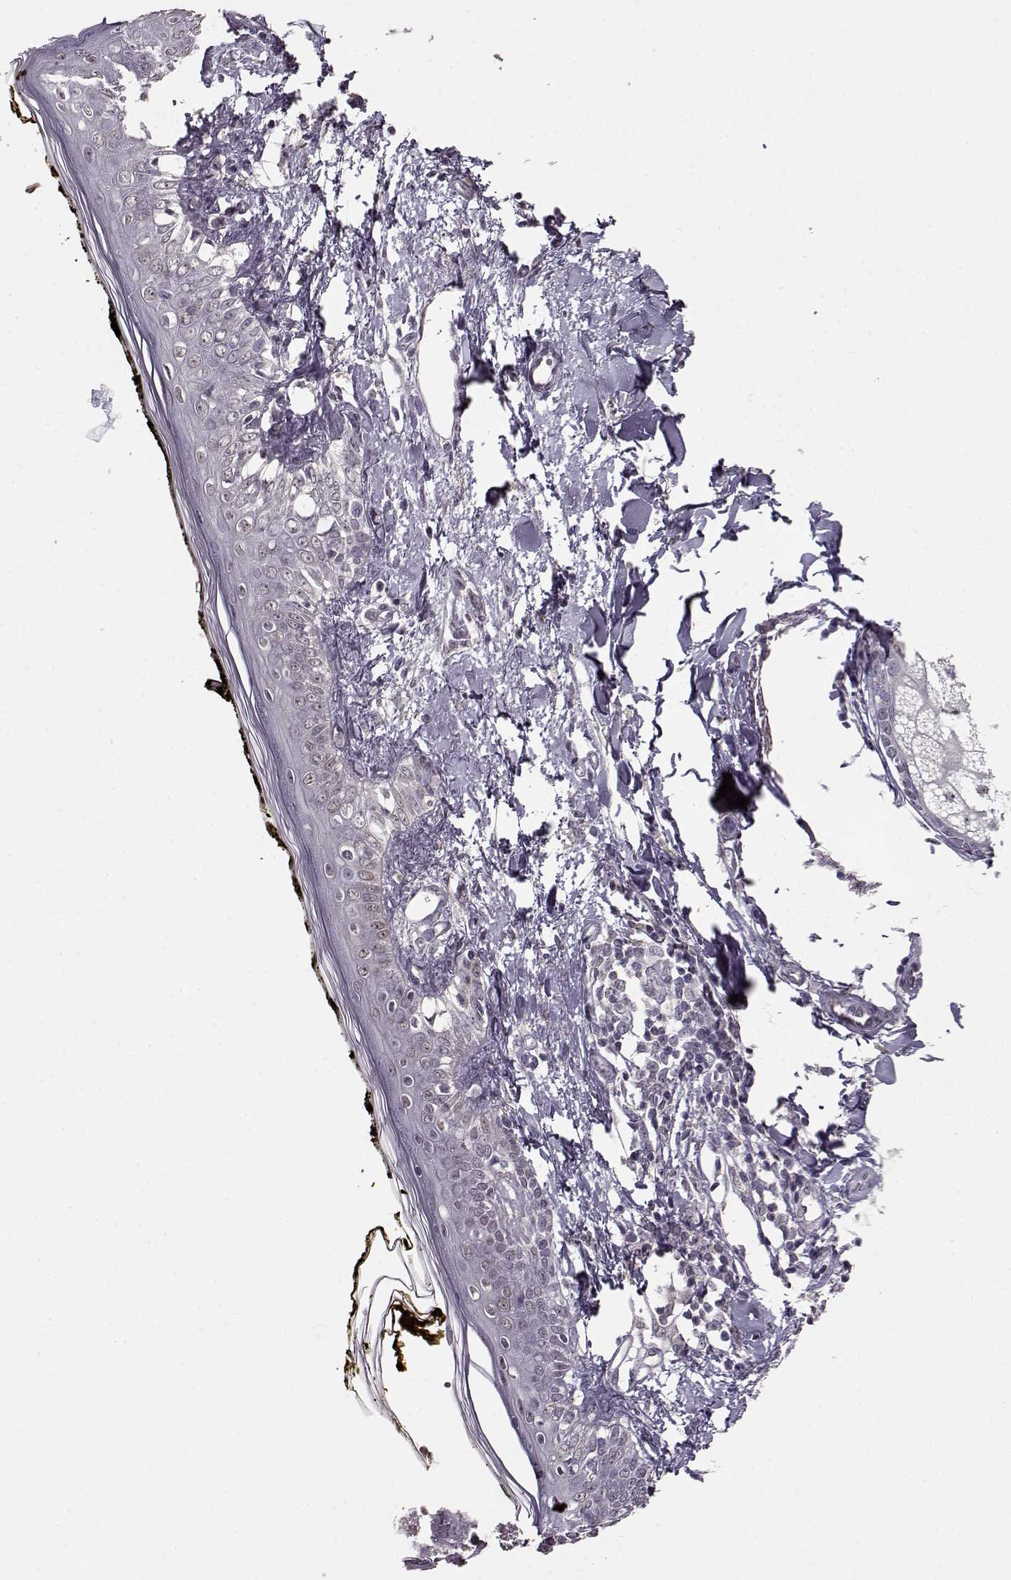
{"staining": {"intensity": "negative", "quantity": "none", "location": "none"}, "tissue": "skin", "cell_type": "Fibroblasts", "image_type": "normal", "snomed": [{"axis": "morphology", "description": "Normal tissue, NOS"}, {"axis": "topography", "description": "Skin"}], "caption": "An immunohistochemistry (IHC) photomicrograph of benign skin is shown. There is no staining in fibroblasts of skin. (DAB (3,3'-diaminobenzidine) immunohistochemistry (IHC) visualized using brightfield microscopy, high magnification).", "gene": "RP1L1", "patient": {"sex": "male", "age": 76}}